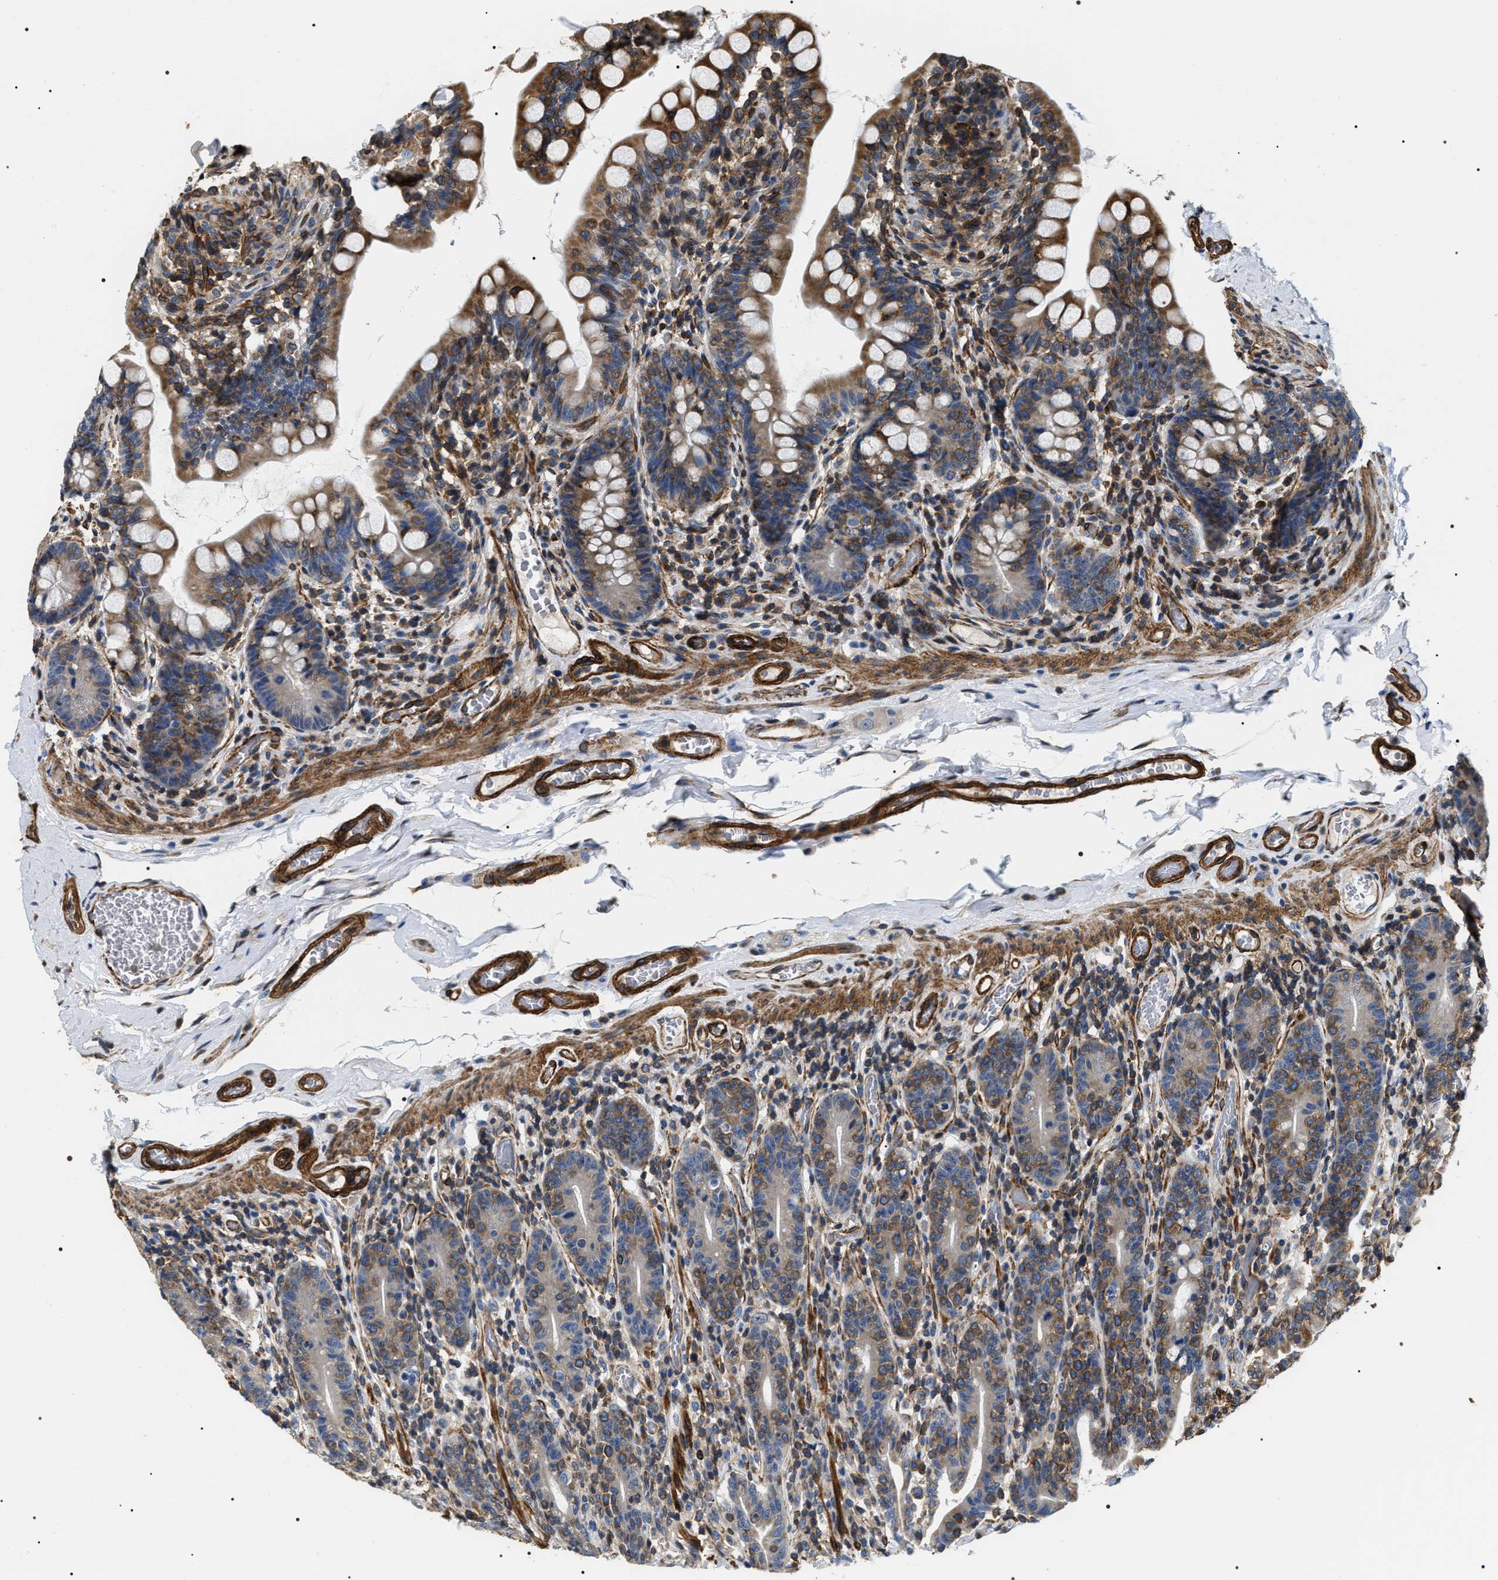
{"staining": {"intensity": "strong", "quantity": "25%-75%", "location": "cytoplasmic/membranous"}, "tissue": "small intestine", "cell_type": "Glandular cells", "image_type": "normal", "snomed": [{"axis": "morphology", "description": "Normal tissue, NOS"}, {"axis": "topography", "description": "Small intestine"}], "caption": "Immunohistochemical staining of normal human small intestine reveals high levels of strong cytoplasmic/membranous positivity in about 25%-75% of glandular cells. Immunohistochemistry (ihc) stains the protein in brown and the nuclei are stained blue.", "gene": "ZC3HAV1L", "patient": {"sex": "female", "age": 56}}